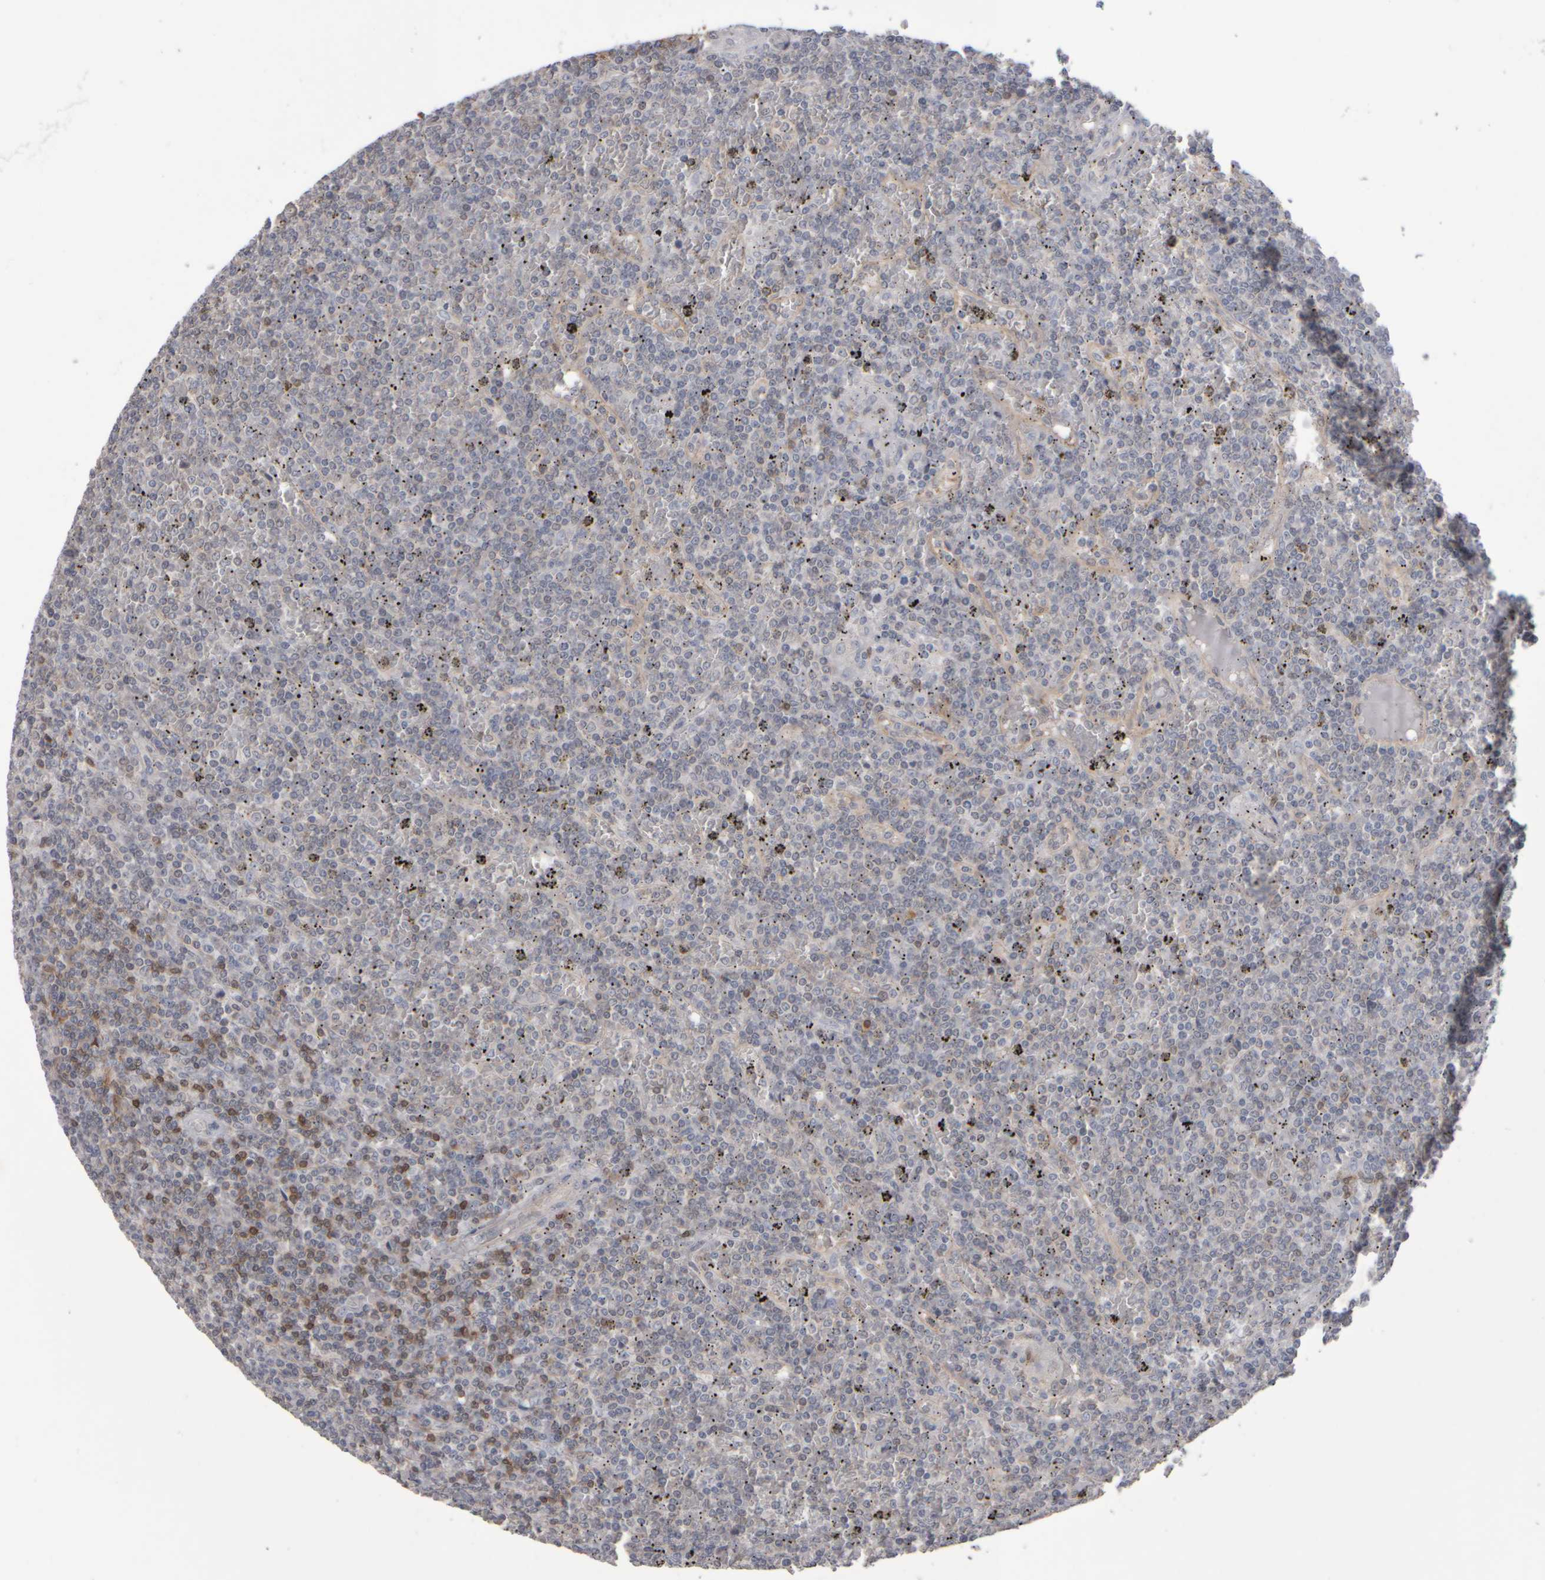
{"staining": {"intensity": "negative", "quantity": "none", "location": "none"}, "tissue": "lymphoma", "cell_type": "Tumor cells", "image_type": "cancer", "snomed": [{"axis": "morphology", "description": "Malignant lymphoma, non-Hodgkin's type, Low grade"}, {"axis": "topography", "description": "Spleen"}], "caption": "Immunohistochemistry micrograph of human low-grade malignant lymphoma, non-Hodgkin's type stained for a protein (brown), which displays no positivity in tumor cells.", "gene": "EPHX2", "patient": {"sex": "female", "age": 19}}